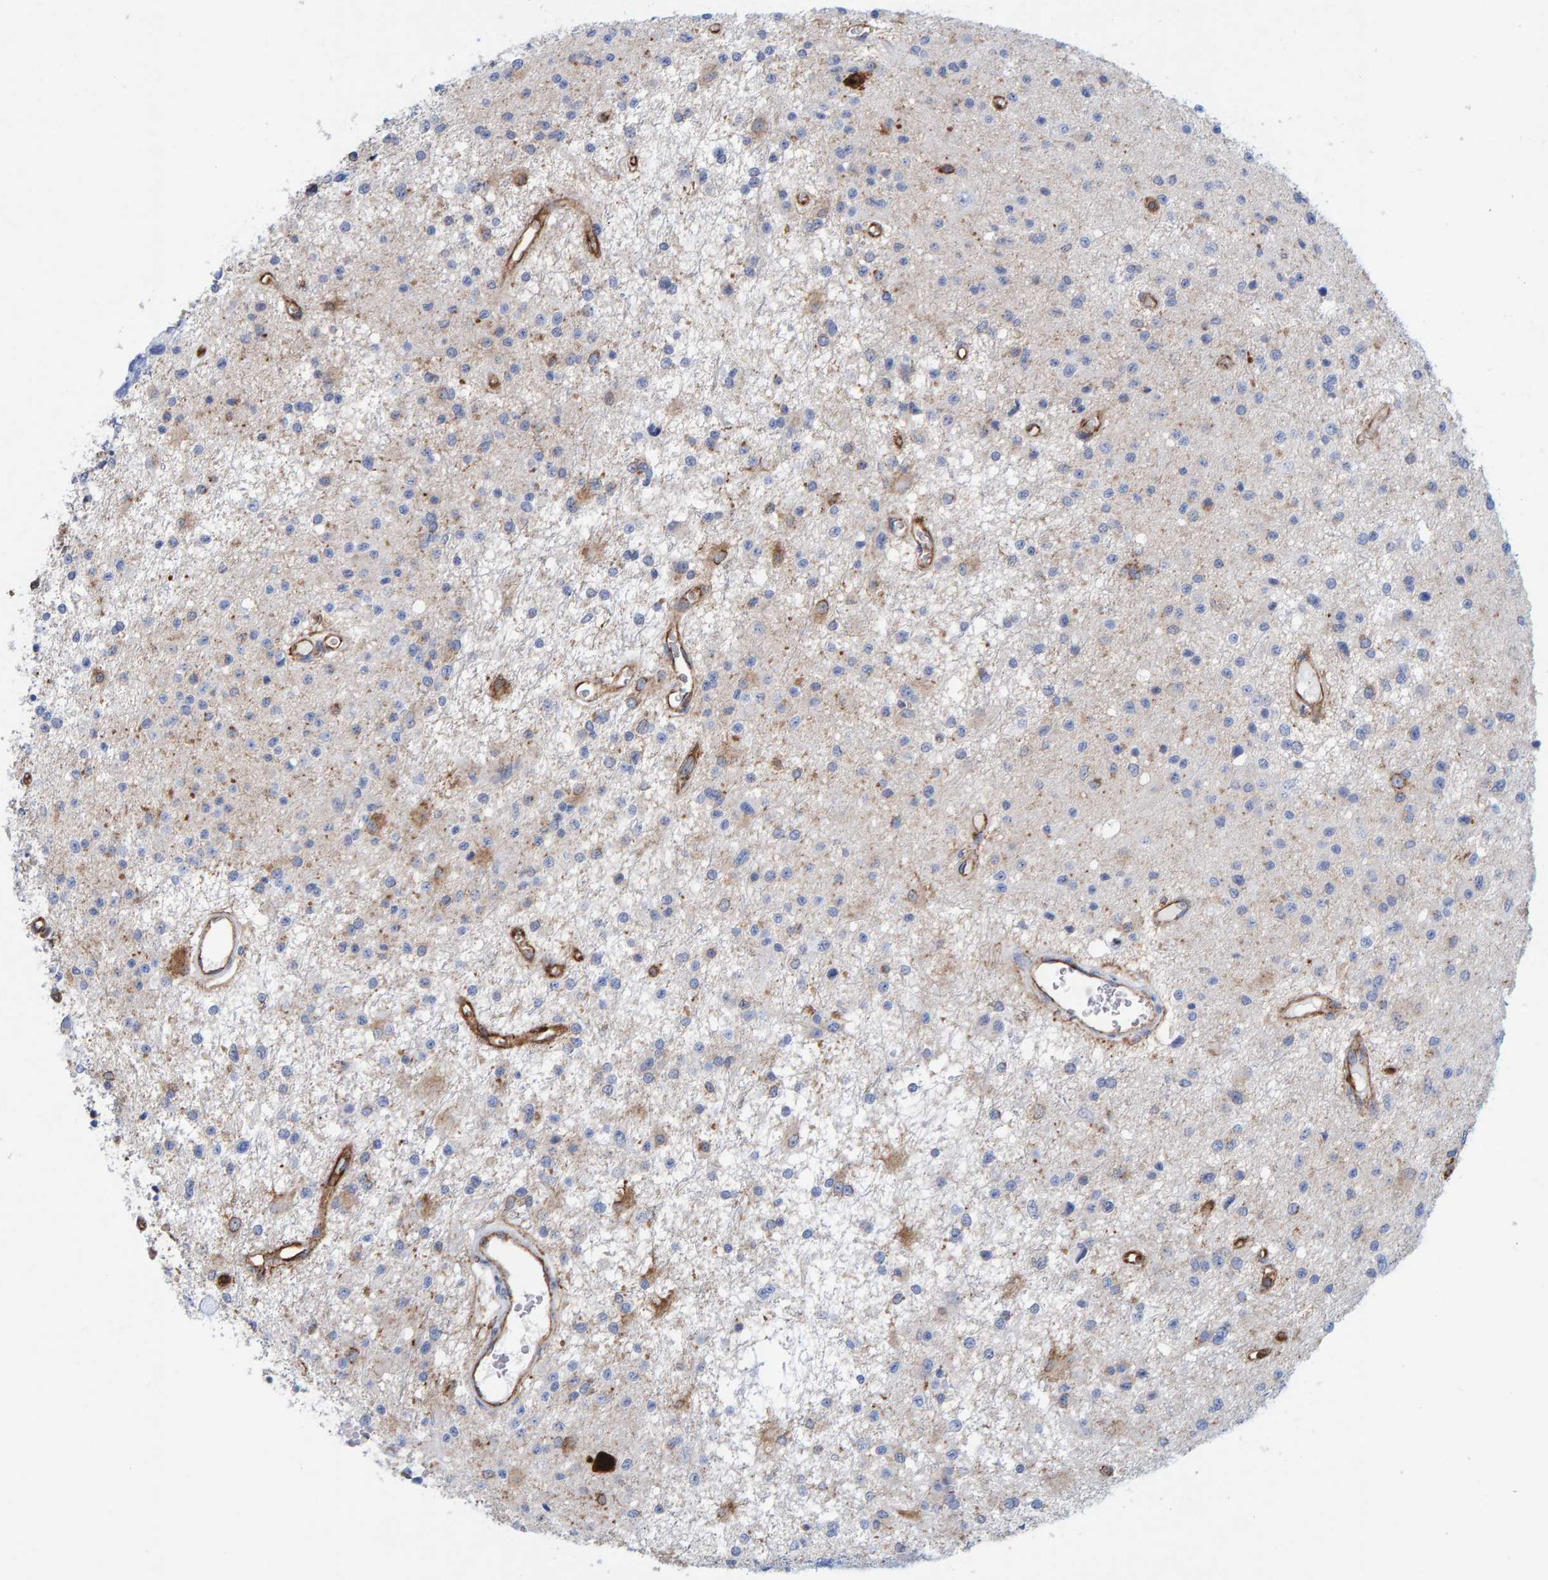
{"staining": {"intensity": "strong", "quantity": "25%-75%", "location": "cytoplasmic/membranous"}, "tissue": "glioma", "cell_type": "Tumor cells", "image_type": "cancer", "snomed": [{"axis": "morphology", "description": "Glioma, malignant, Low grade"}, {"axis": "topography", "description": "Brain"}], "caption": "Immunohistochemical staining of human malignant glioma (low-grade) reveals high levels of strong cytoplasmic/membranous staining in about 25%-75% of tumor cells.", "gene": "MVP", "patient": {"sex": "male", "age": 58}}